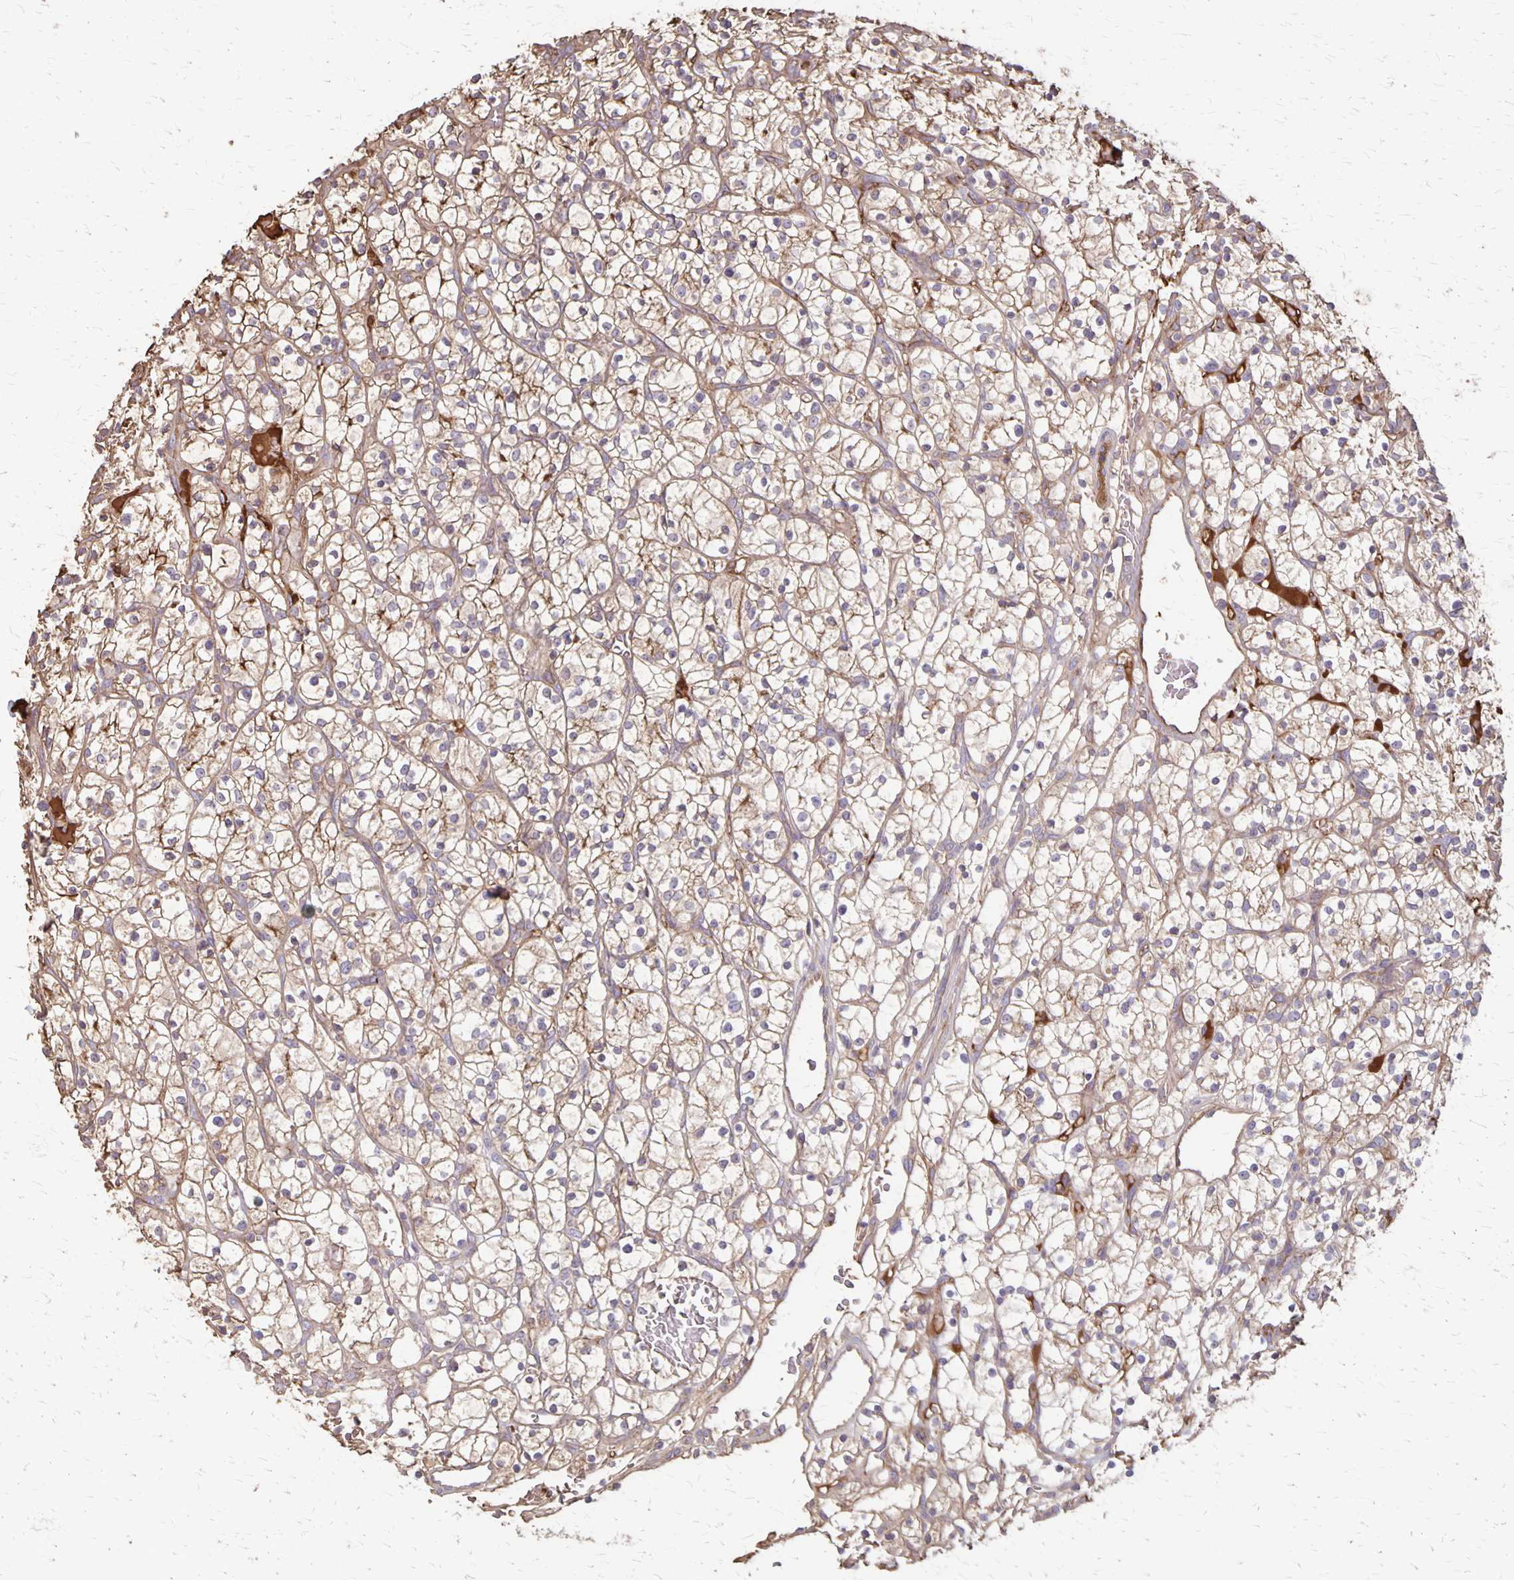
{"staining": {"intensity": "weak", "quantity": ">75%", "location": "cytoplasmic/membranous"}, "tissue": "renal cancer", "cell_type": "Tumor cells", "image_type": "cancer", "snomed": [{"axis": "morphology", "description": "Adenocarcinoma, NOS"}, {"axis": "topography", "description": "Kidney"}], "caption": "Tumor cells exhibit weak cytoplasmic/membranous expression in about >75% of cells in renal cancer.", "gene": "PROM2", "patient": {"sex": "female", "age": 64}}